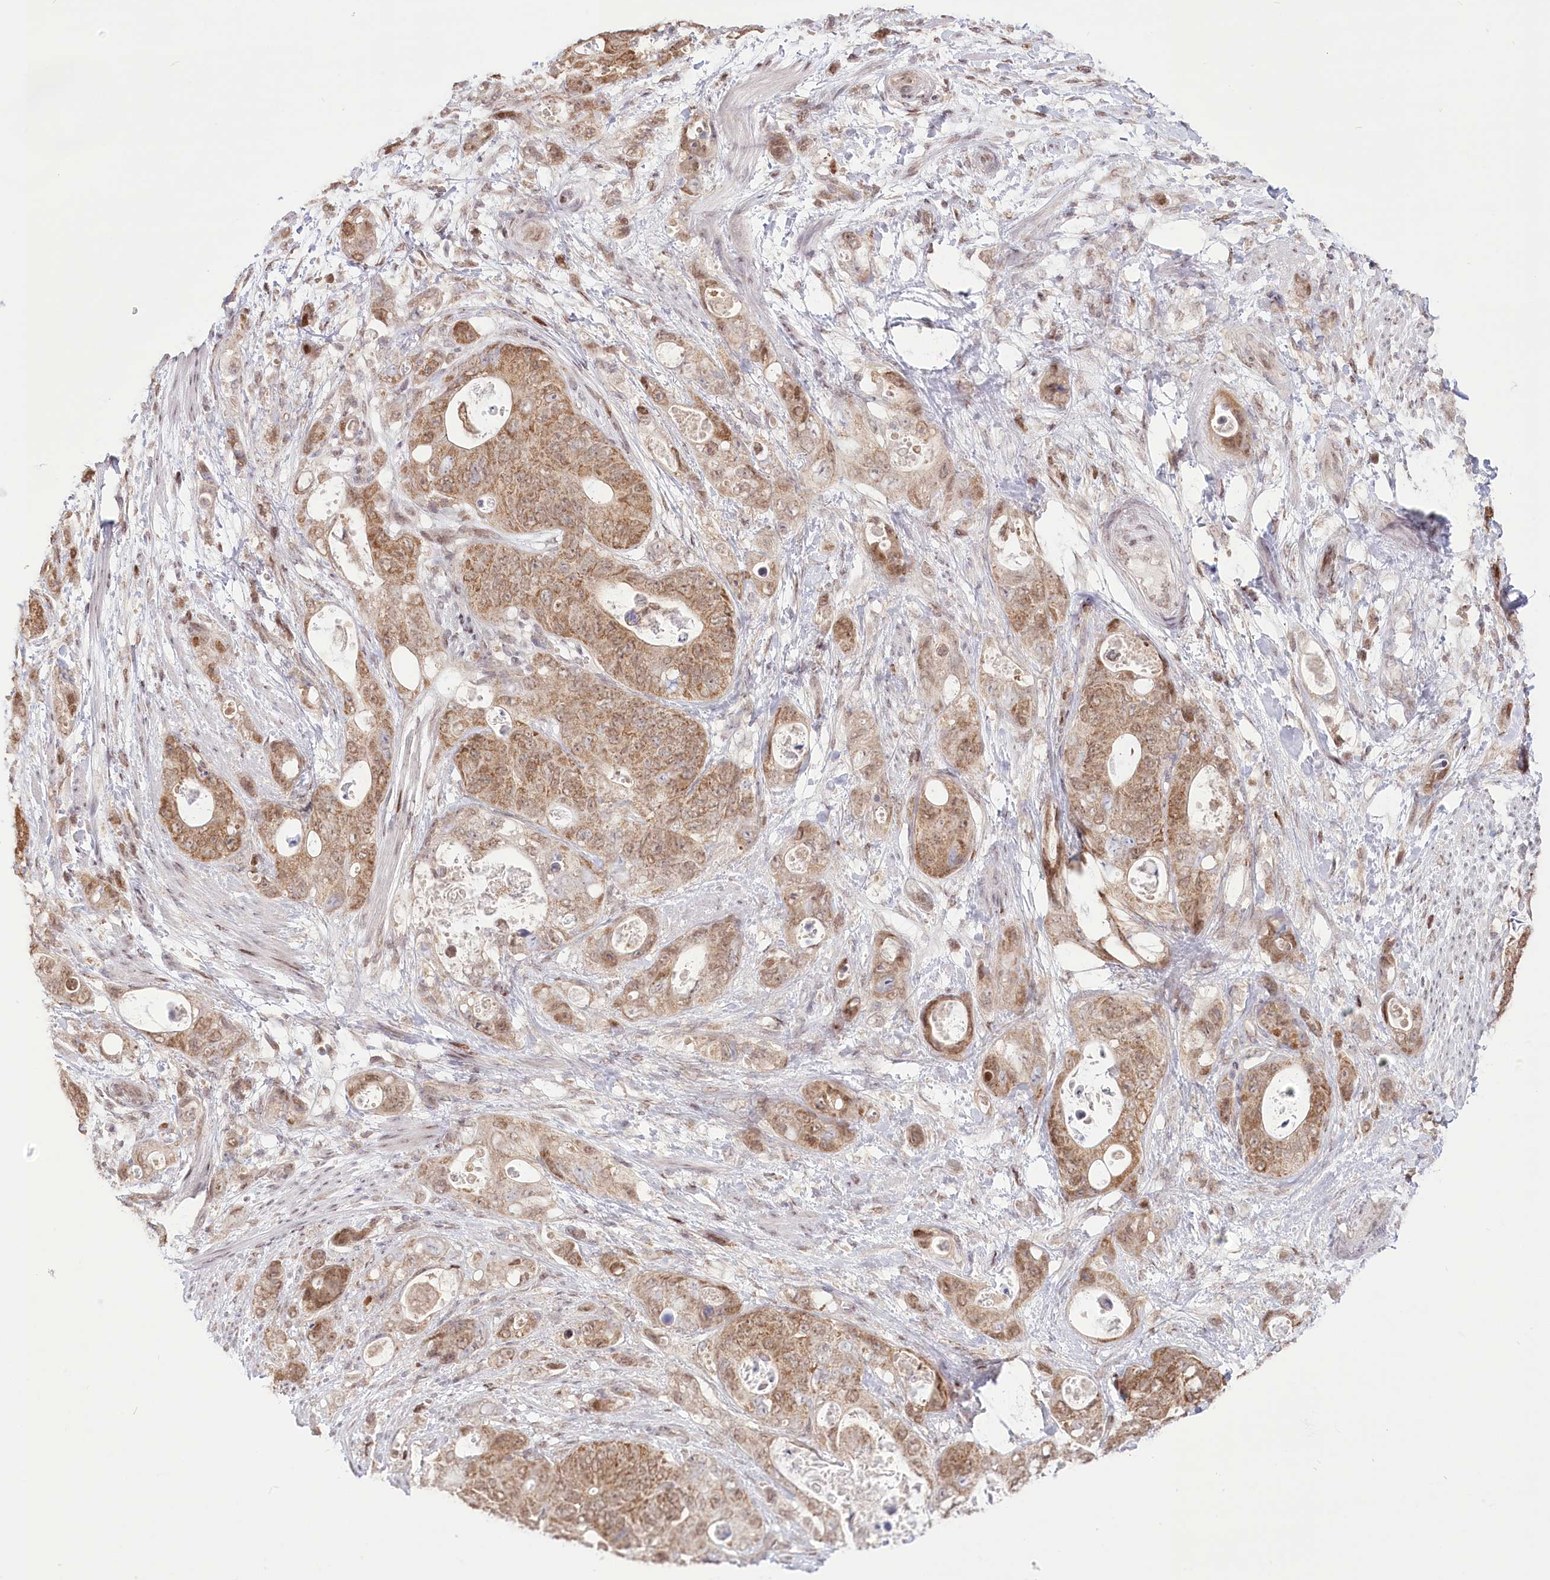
{"staining": {"intensity": "moderate", "quantity": ">75%", "location": "cytoplasmic/membranous"}, "tissue": "stomach cancer", "cell_type": "Tumor cells", "image_type": "cancer", "snomed": [{"axis": "morphology", "description": "Adenocarcinoma, NOS"}, {"axis": "topography", "description": "Stomach"}], "caption": "Stomach cancer stained with a brown dye reveals moderate cytoplasmic/membranous positive staining in about >75% of tumor cells.", "gene": "PYURF", "patient": {"sex": "female", "age": 89}}